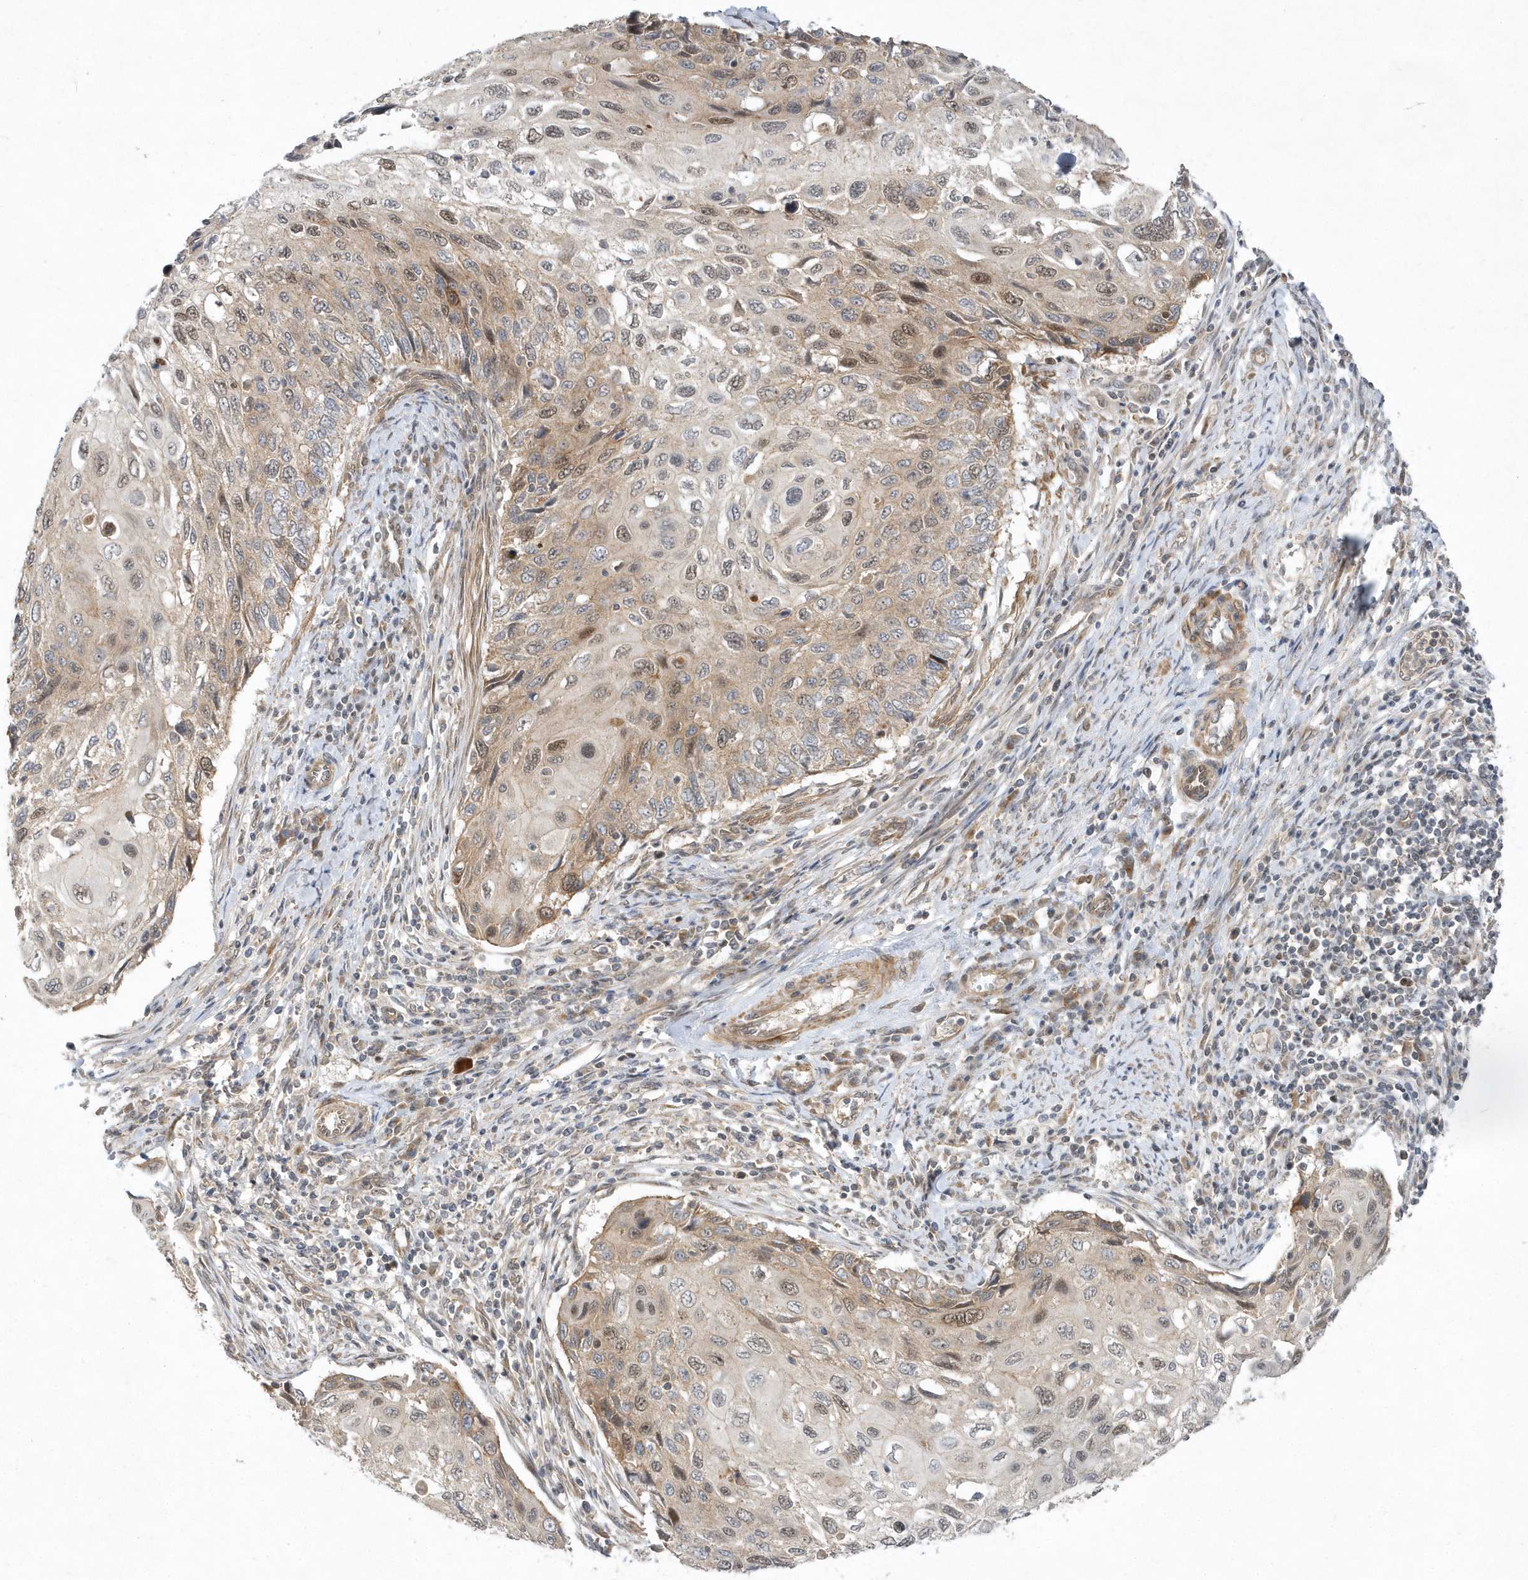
{"staining": {"intensity": "moderate", "quantity": "25%-75%", "location": "cytoplasmic/membranous,nuclear"}, "tissue": "cervical cancer", "cell_type": "Tumor cells", "image_type": "cancer", "snomed": [{"axis": "morphology", "description": "Squamous cell carcinoma, NOS"}, {"axis": "topography", "description": "Cervix"}], "caption": "A brown stain shows moderate cytoplasmic/membranous and nuclear positivity of a protein in squamous cell carcinoma (cervical) tumor cells.", "gene": "MXI1", "patient": {"sex": "female", "age": 70}}